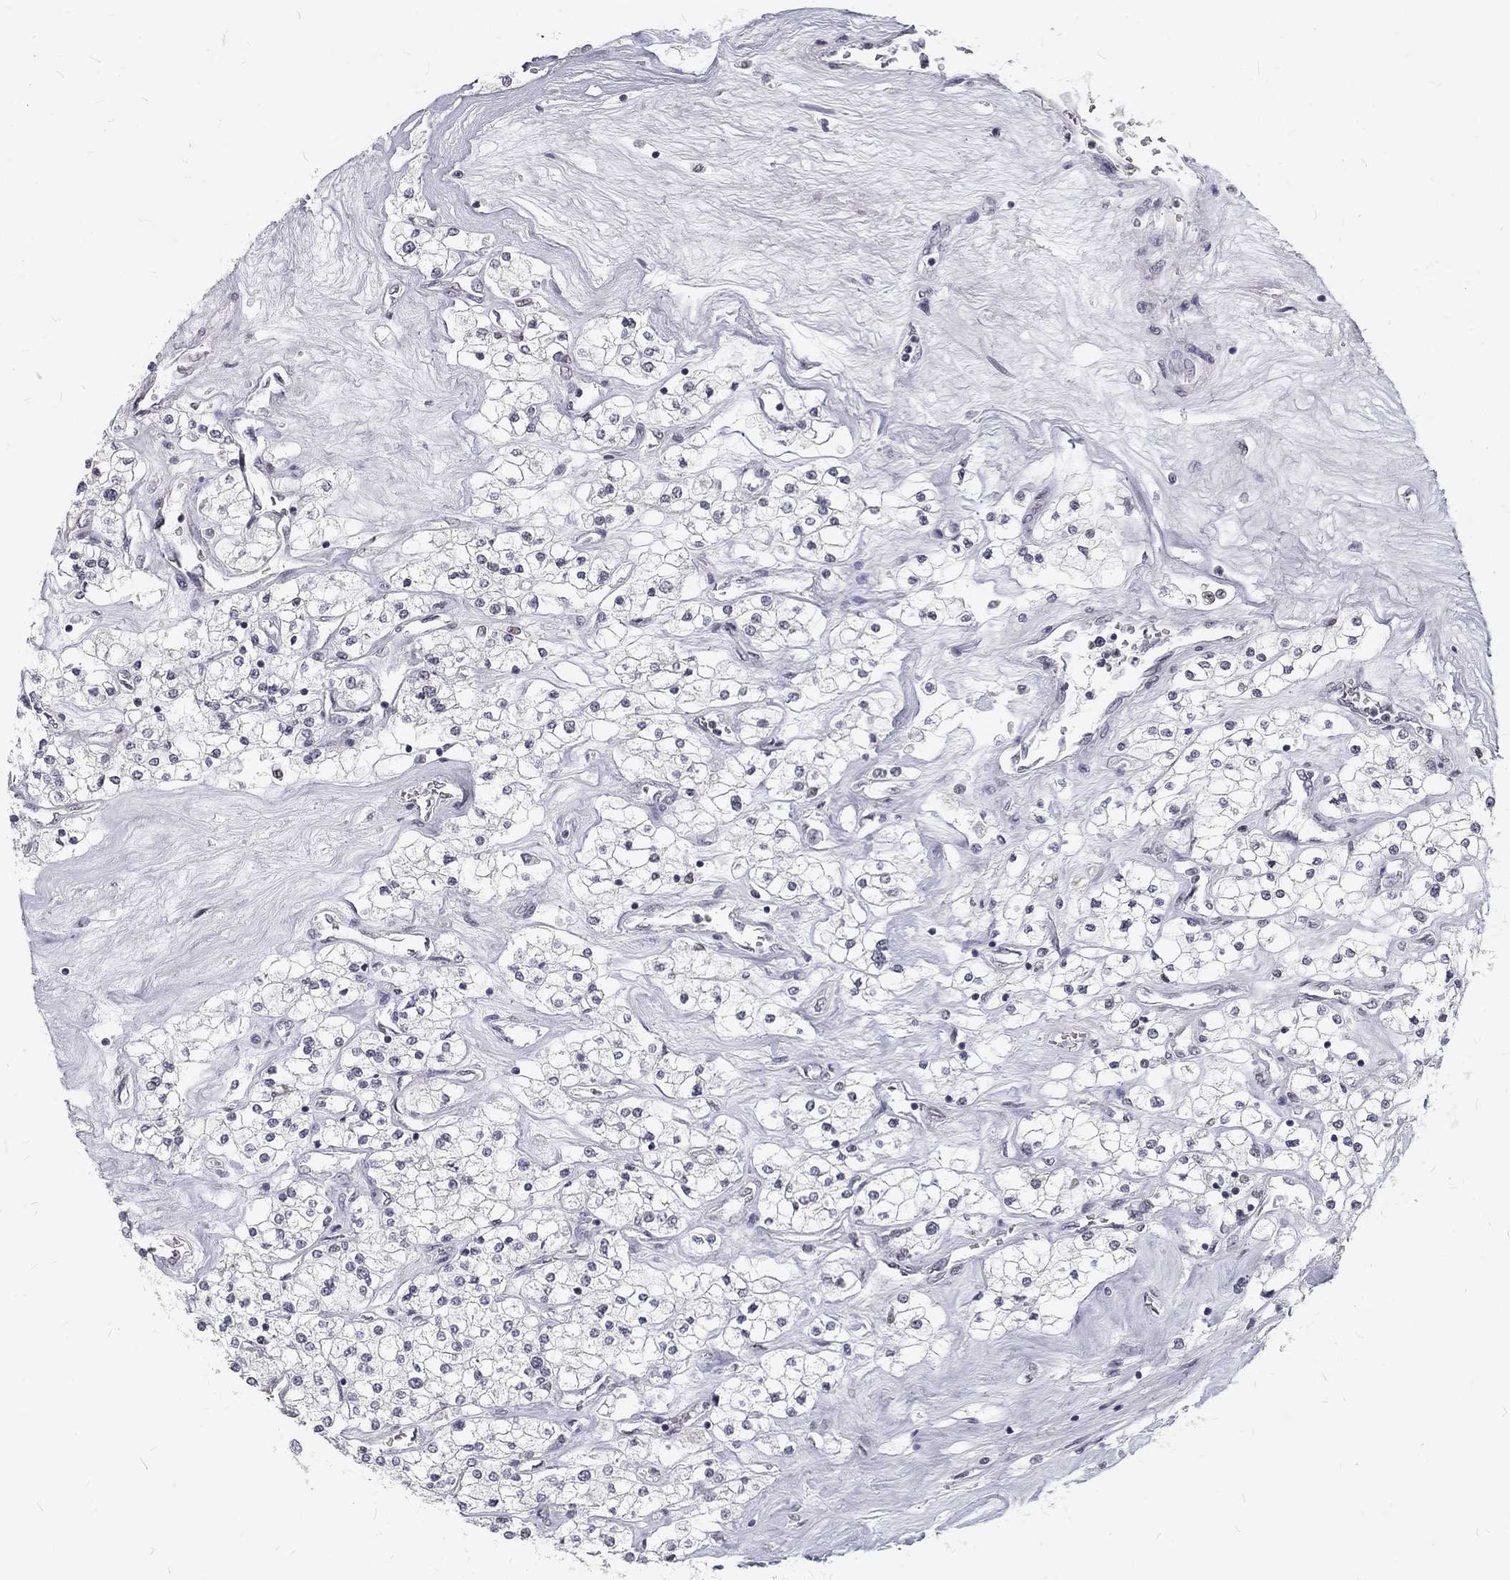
{"staining": {"intensity": "negative", "quantity": "none", "location": "none"}, "tissue": "renal cancer", "cell_type": "Tumor cells", "image_type": "cancer", "snomed": [{"axis": "morphology", "description": "Adenocarcinoma, NOS"}, {"axis": "topography", "description": "Kidney"}], "caption": "An immunohistochemistry (IHC) photomicrograph of renal cancer (adenocarcinoma) is shown. There is no staining in tumor cells of renal cancer (adenocarcinoma).", "gene": "SNORC", "patient": {"sex": "male", "age": 80}}